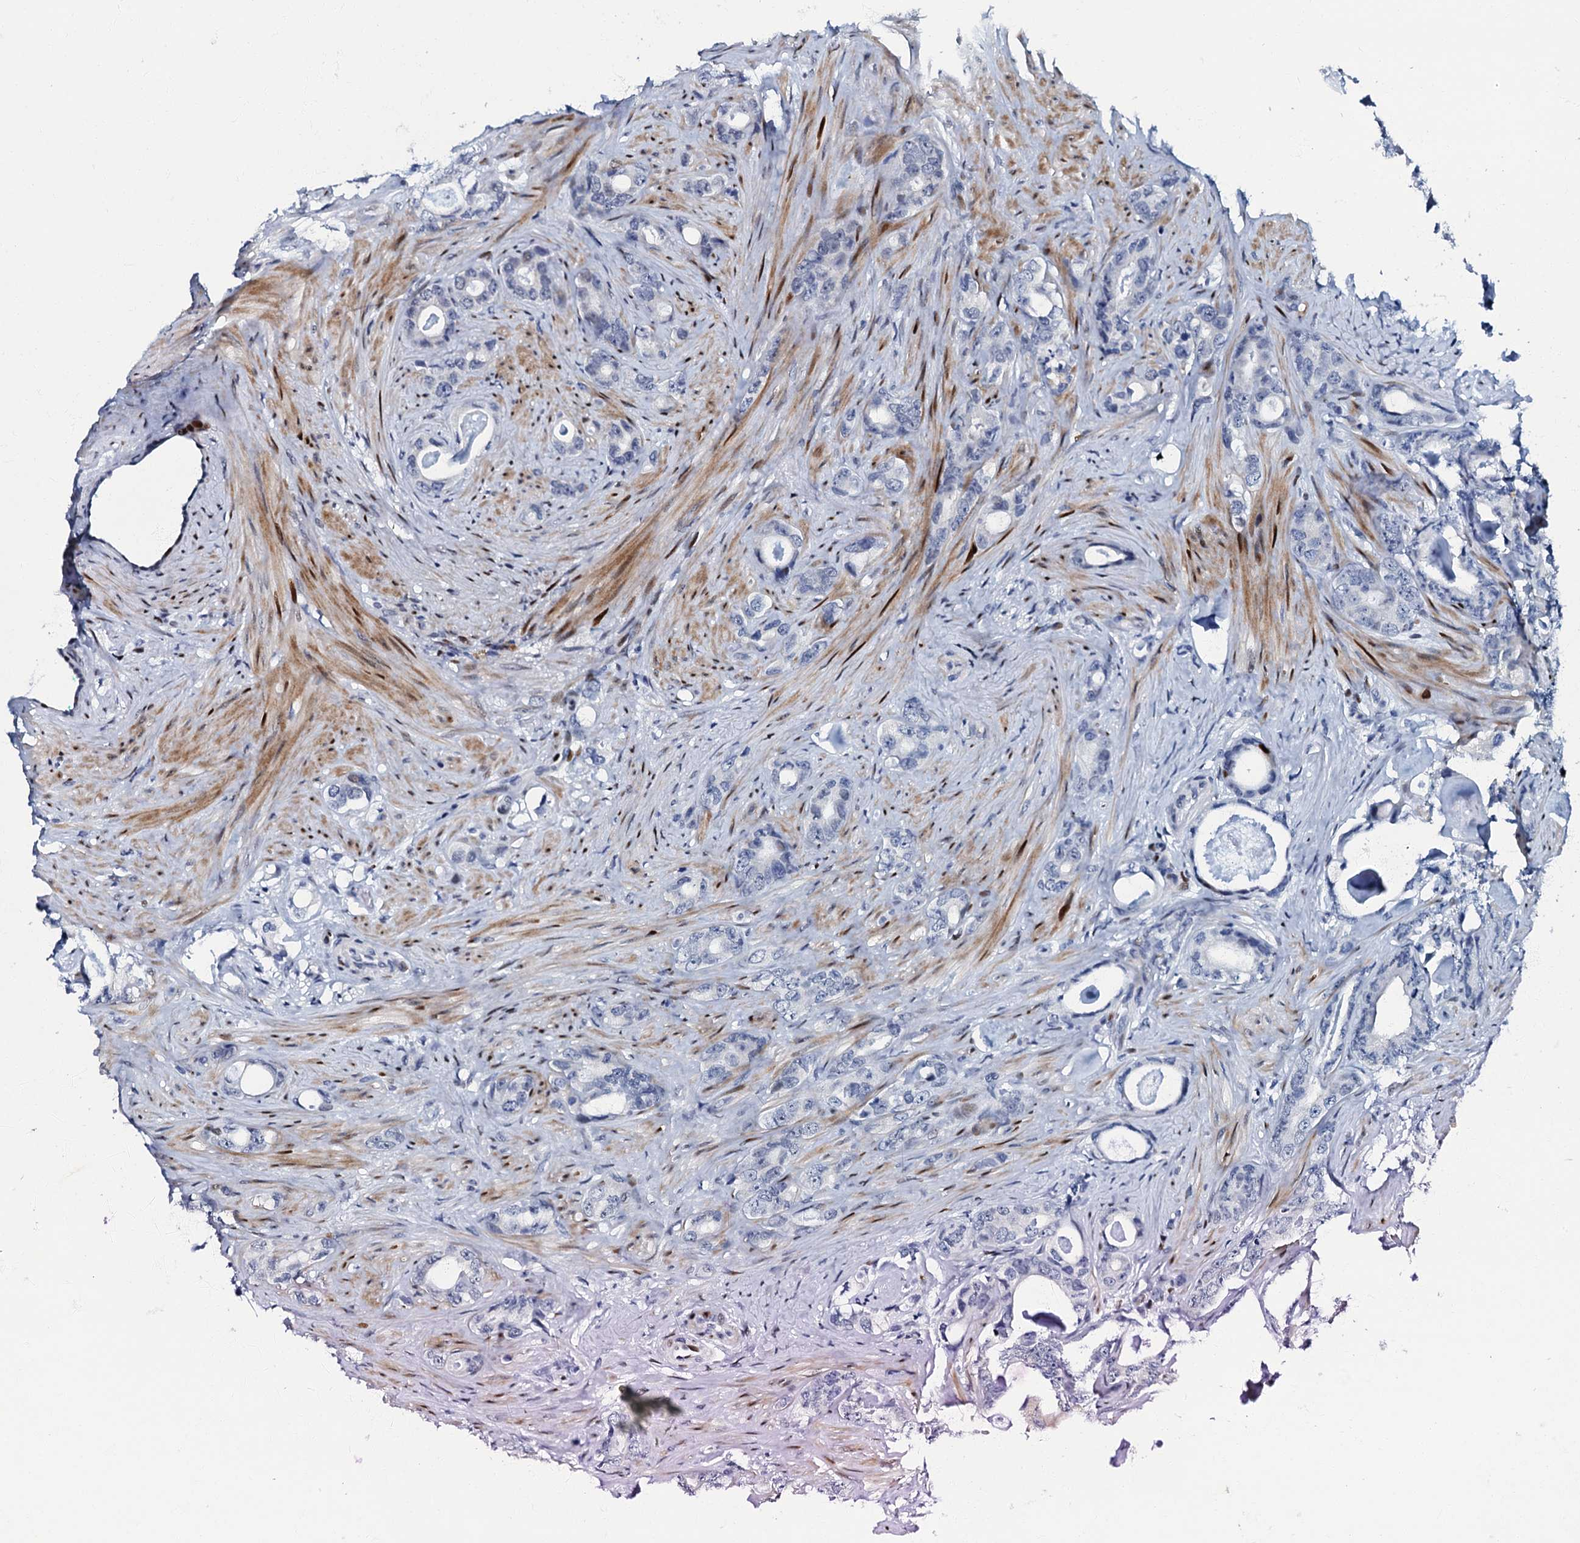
{"staining": {"intensity": "negative", "quantity": "none", "location": "none"}, "tissue": "prostate cancer", "cell_type": "Tumor cells", "image_type": "cancer", "snomed": [{"axis": "morphology", "description": "Adenocarcinoma, Low grade"}, {"axis": "topography", "description": "Prostate"}], "caption": "IHC micrograph of neoplastic tissue: low-grade adenocarcinoma (prostate) stained with DAB shows no significant protein expression in tumor cells. (Stains: DAB (3,3'-diaminobenzidine) immunohistochemistry (IHC) with hematoxylin counter stain, Microscopy: brightfield microscopy at high magnification).", "gene": "MFSD5", "patient": {"sex": "male", "age": 63}}